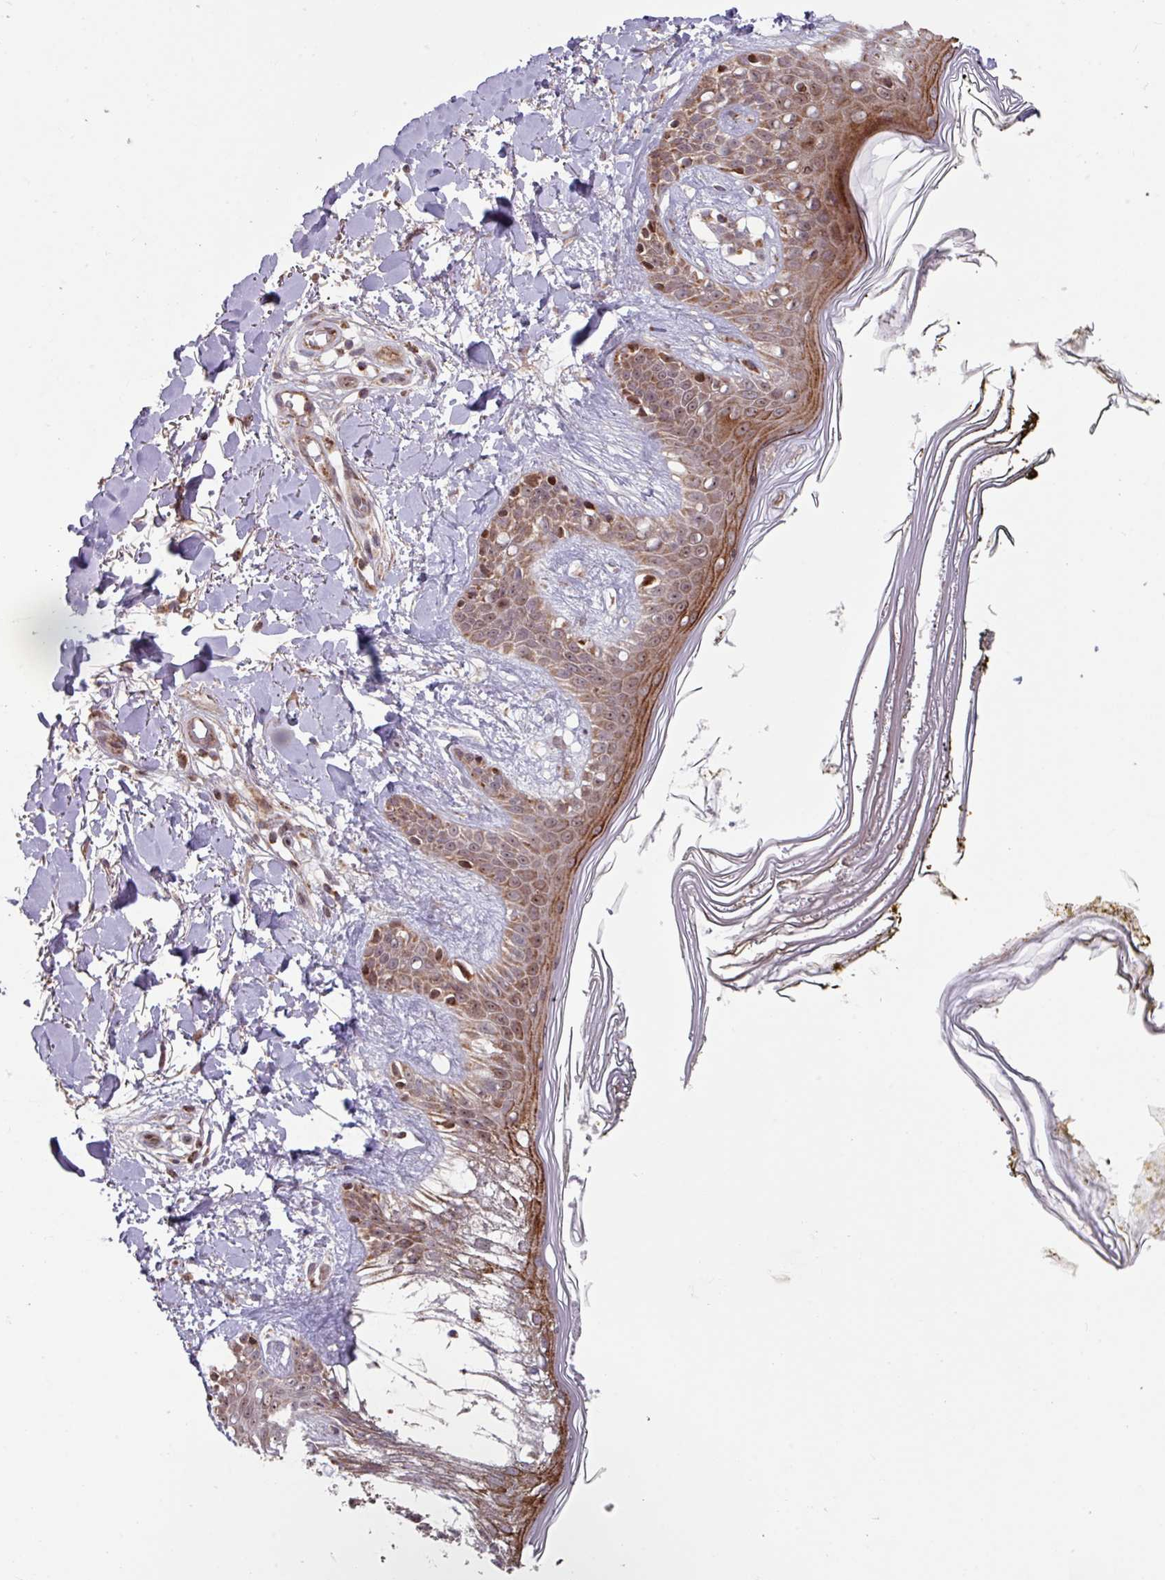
{"staining": {"intensity": "moderate", "quantity": ">75%", "location": "cytoplasmic/membranous"}, "tissue": "skin", "cell_type": "Fibroblasts", "image_type": "normal", "snomed": [{"axis": "morphology", "description": "Normal tissue, NOS"}, {"axis": "topography", "description": "Skin"}], "caption": "Immunohistochemistry (IHC) image of normal skin stained for a protein (brown), which displays medium levels of moderate cytoplasmic/membranous expression in approximately >75% of fibroblasts.", "gene": "COX7C", "patient": {"sex": "female", "age": 34}}